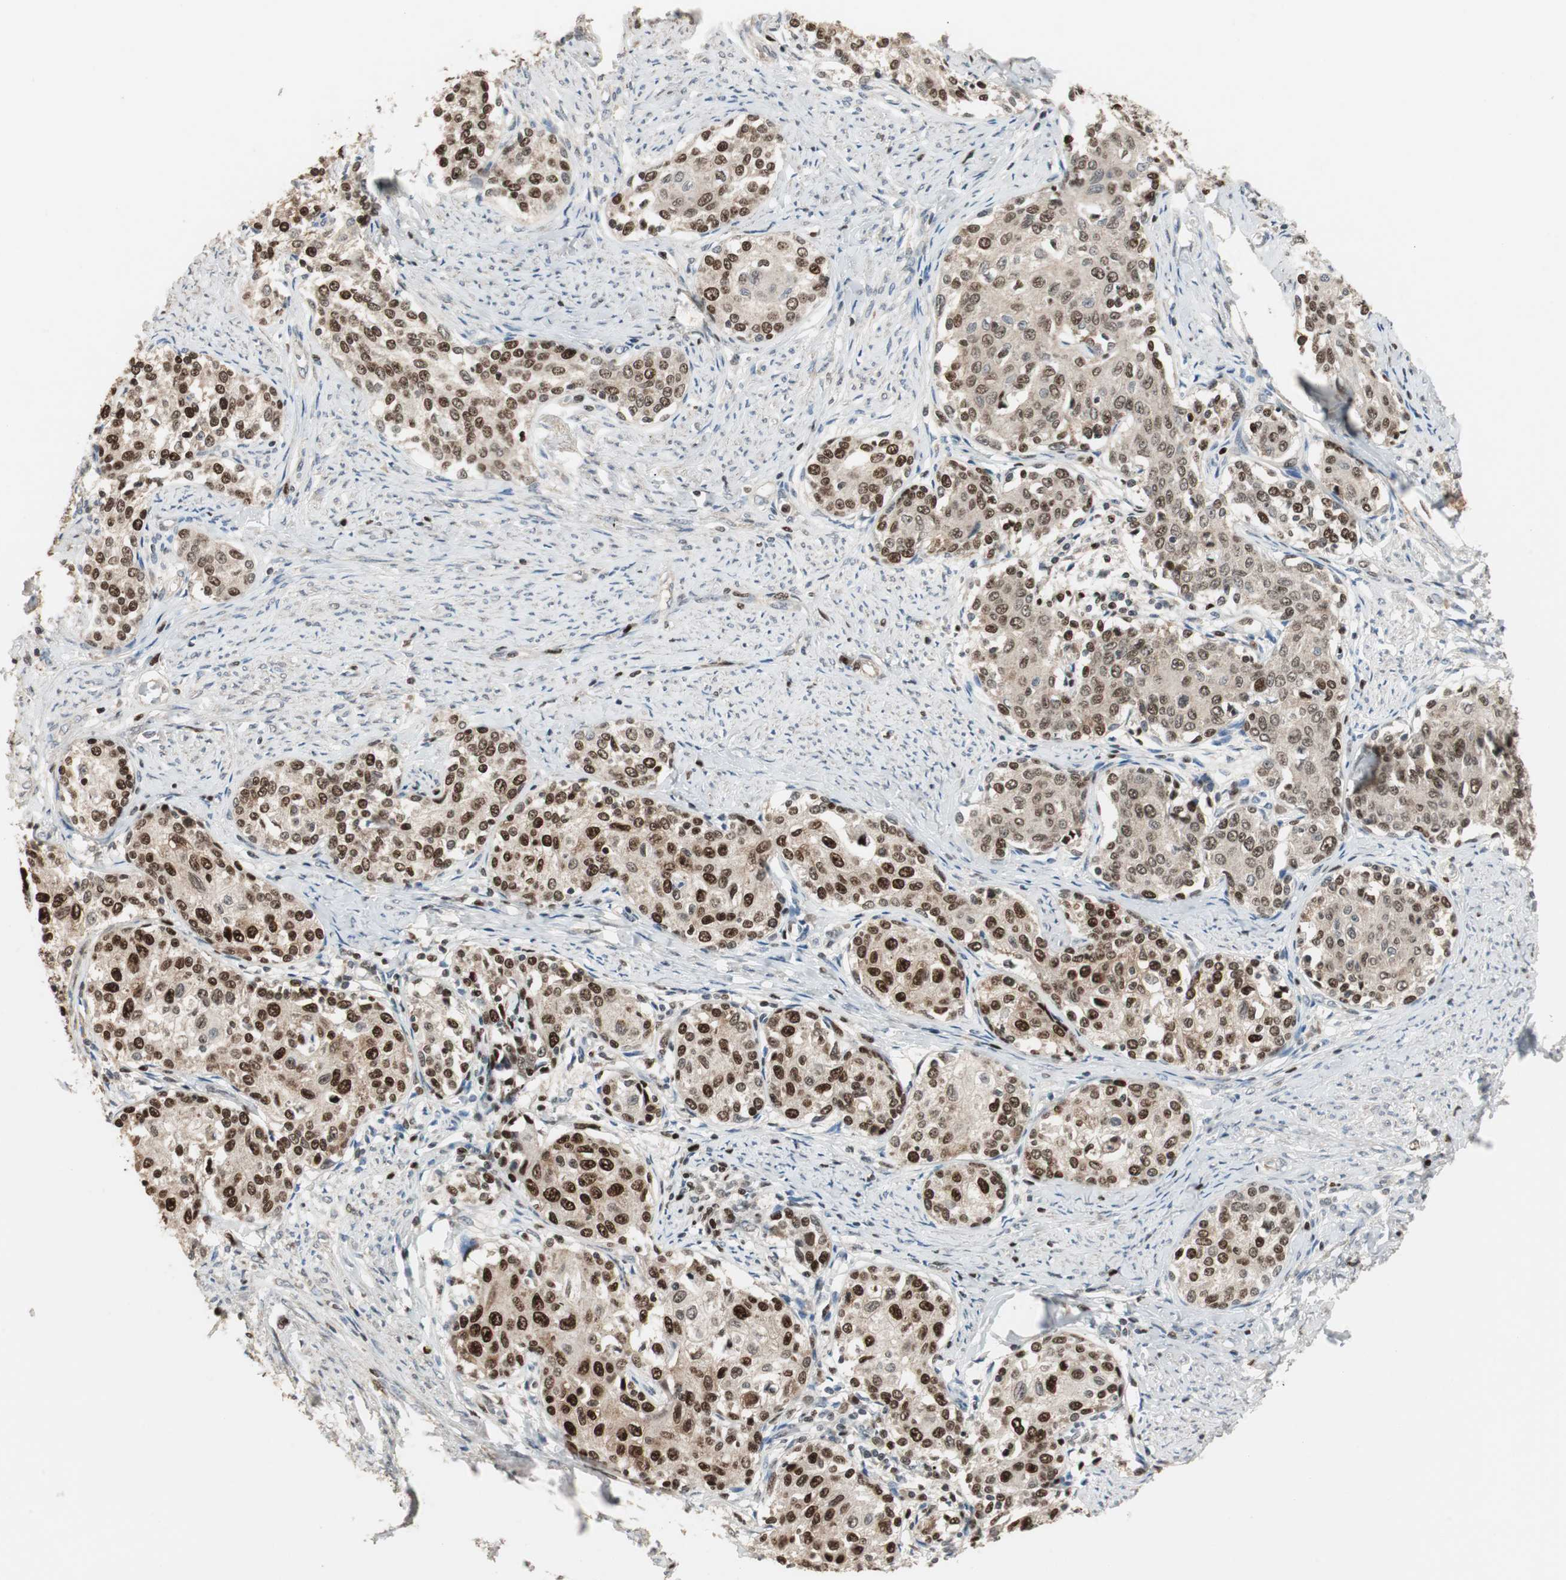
{"staining": {"intensity": "strong", "quantity": ">75%", "location": "nuclear"}, "tissue": "cervical cancer", "cell_type": "Tumor cells", "image_type": "cancer", "snomed": [{"axis": "morphology", "description": "Squamous cell carcinoma, NOS"}, {"axis": "morphology", "description": "Adenocarcinoma, NOS"}, {"axis": "topography", "description": "Cervix"}], "caption": "Immunohistochemistry histopathology image of neoplastic tissue: human cervical cancer stained using IHC demonstrates high levels of strong protein expression localized specifically in the nuclear of tumor cells, appearing as a nuclear brown color.", "gene": "FEN1", "patient": {"sex": "female", "age": 52}}